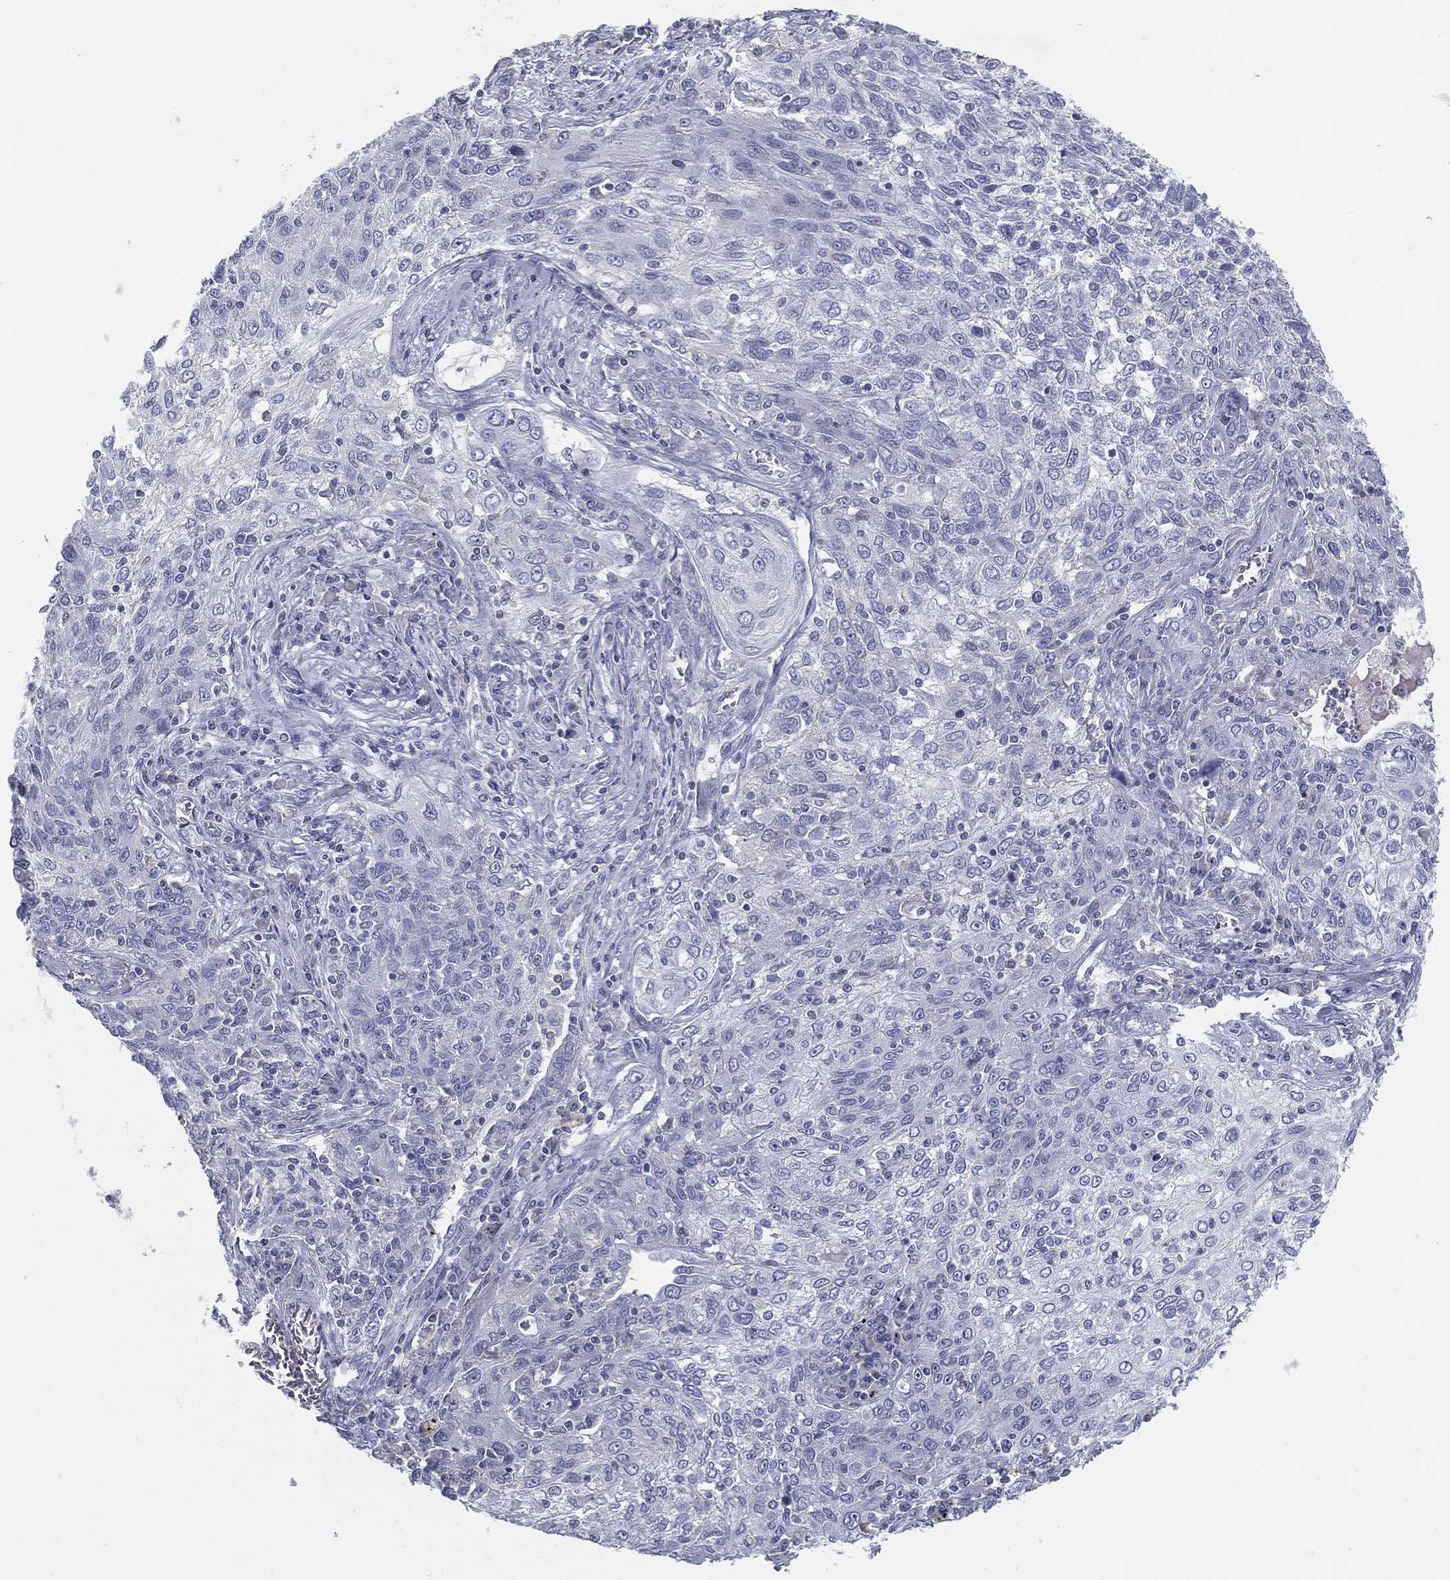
{"staining": {"intensity": "negative", "quantity": "none", "location": "none"}, "tissue": "lung cancer", "cell_type": "Tumor cells", "image_type": "cancer", "snomed": [{"axis": "morphology", "description": "Squamous cell carcinoma, NOS"}, {"axis": "topography", "description": "Lung"}], "caption": "This is an IHC photomicrograph of lung cancer (squamous cell carcinoma). There is no positivity in tumor cells.", "gene": "CPT1B", "patient": {"sex": "female", "age": 69}}